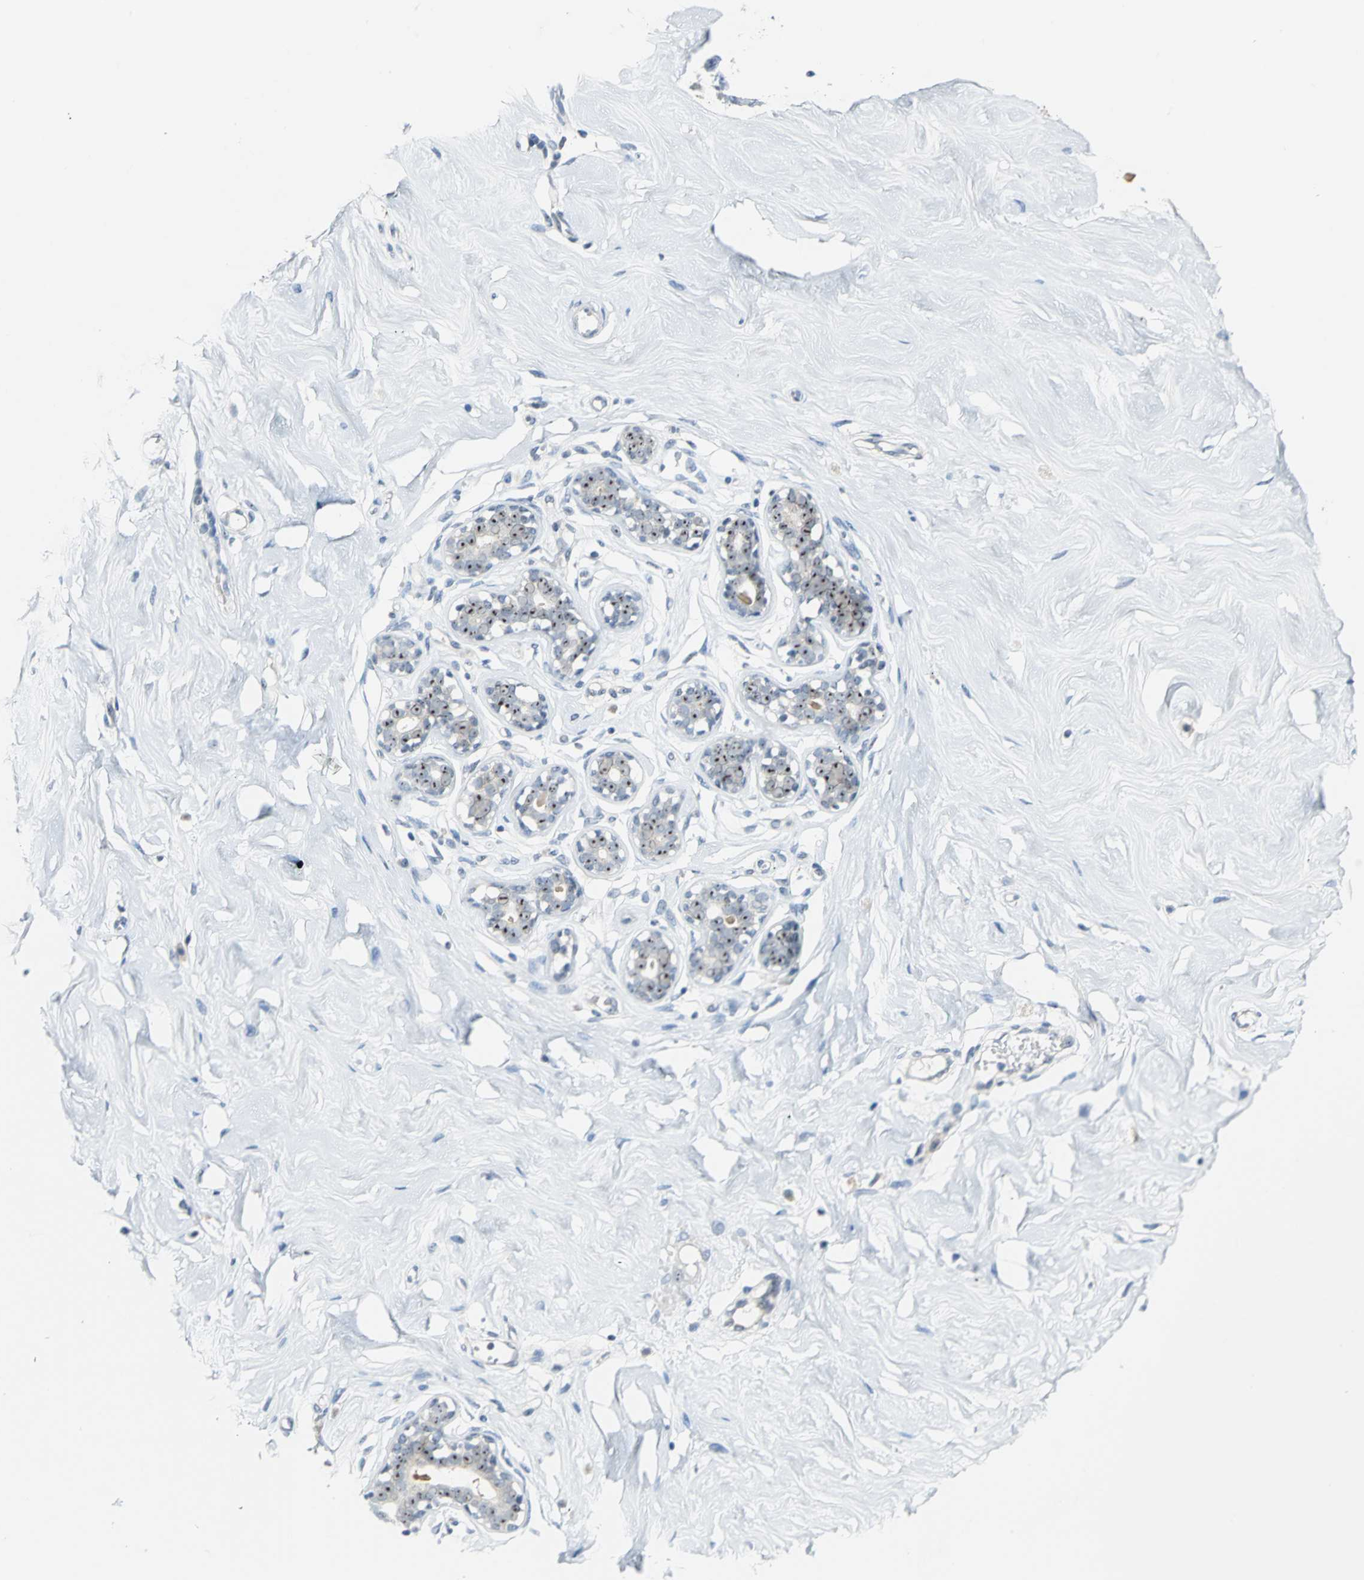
{"staining": {"intensity": "moderate", "quantity": ">75%", "location": "nuclear"}, "tissue": "breast", "cell_type": "Adipocytes", "image_type": "normal", "snomed": [{"axis": "morphology", "description": "Normal tissue, NOS"}, {"axis": "topography", "description": "Breast"}], "caption": "Moderate nuclear expression is present in about >75% of adipocytes in unremarkable breast.", "gene": "MYBBP1A", "patient": {"sex": "female", "age": 23}}